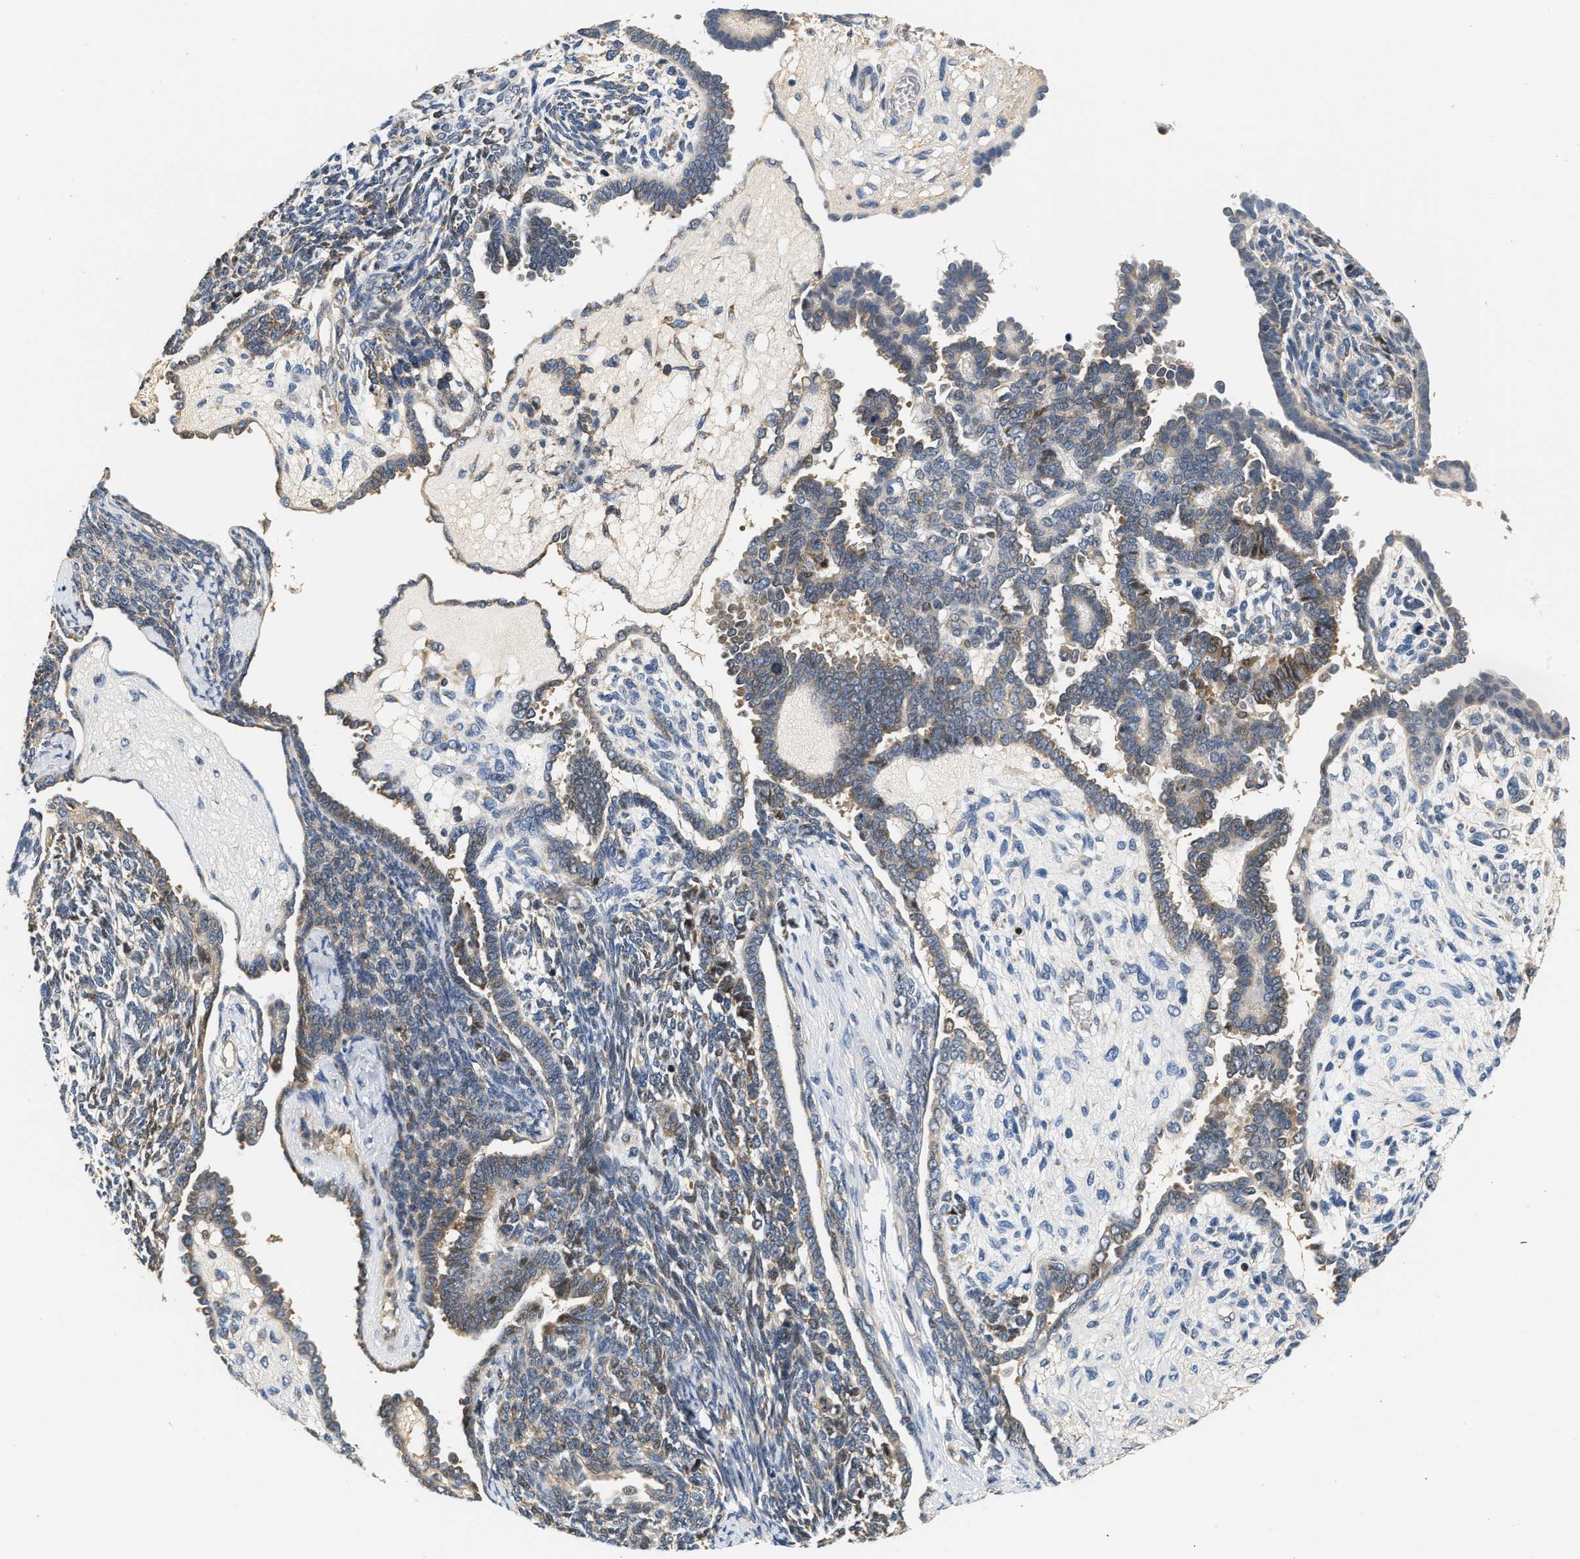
{"staining": {"intensity": "moderate", "quantity": "<25%", "location": "cytoplasmic/membranous"}, "tissue": "endometrial cancer", "cell_type": "Tumor cells", "image_type": "cancer", "snomed": [{"axis": "morphology", "description": "Neoplasm, malignant, NOS"}, {"axis": "topography", "description": "Endometrium"}], "caption": "Neoplasm (malignant) (endometrial) stained with a brown dye shows moderate cytoplasmic/membranous positive positivity in about <25% of tumor cells.", "gene": "TNIP2", "patient": {"sex": "female", "age": 74}}